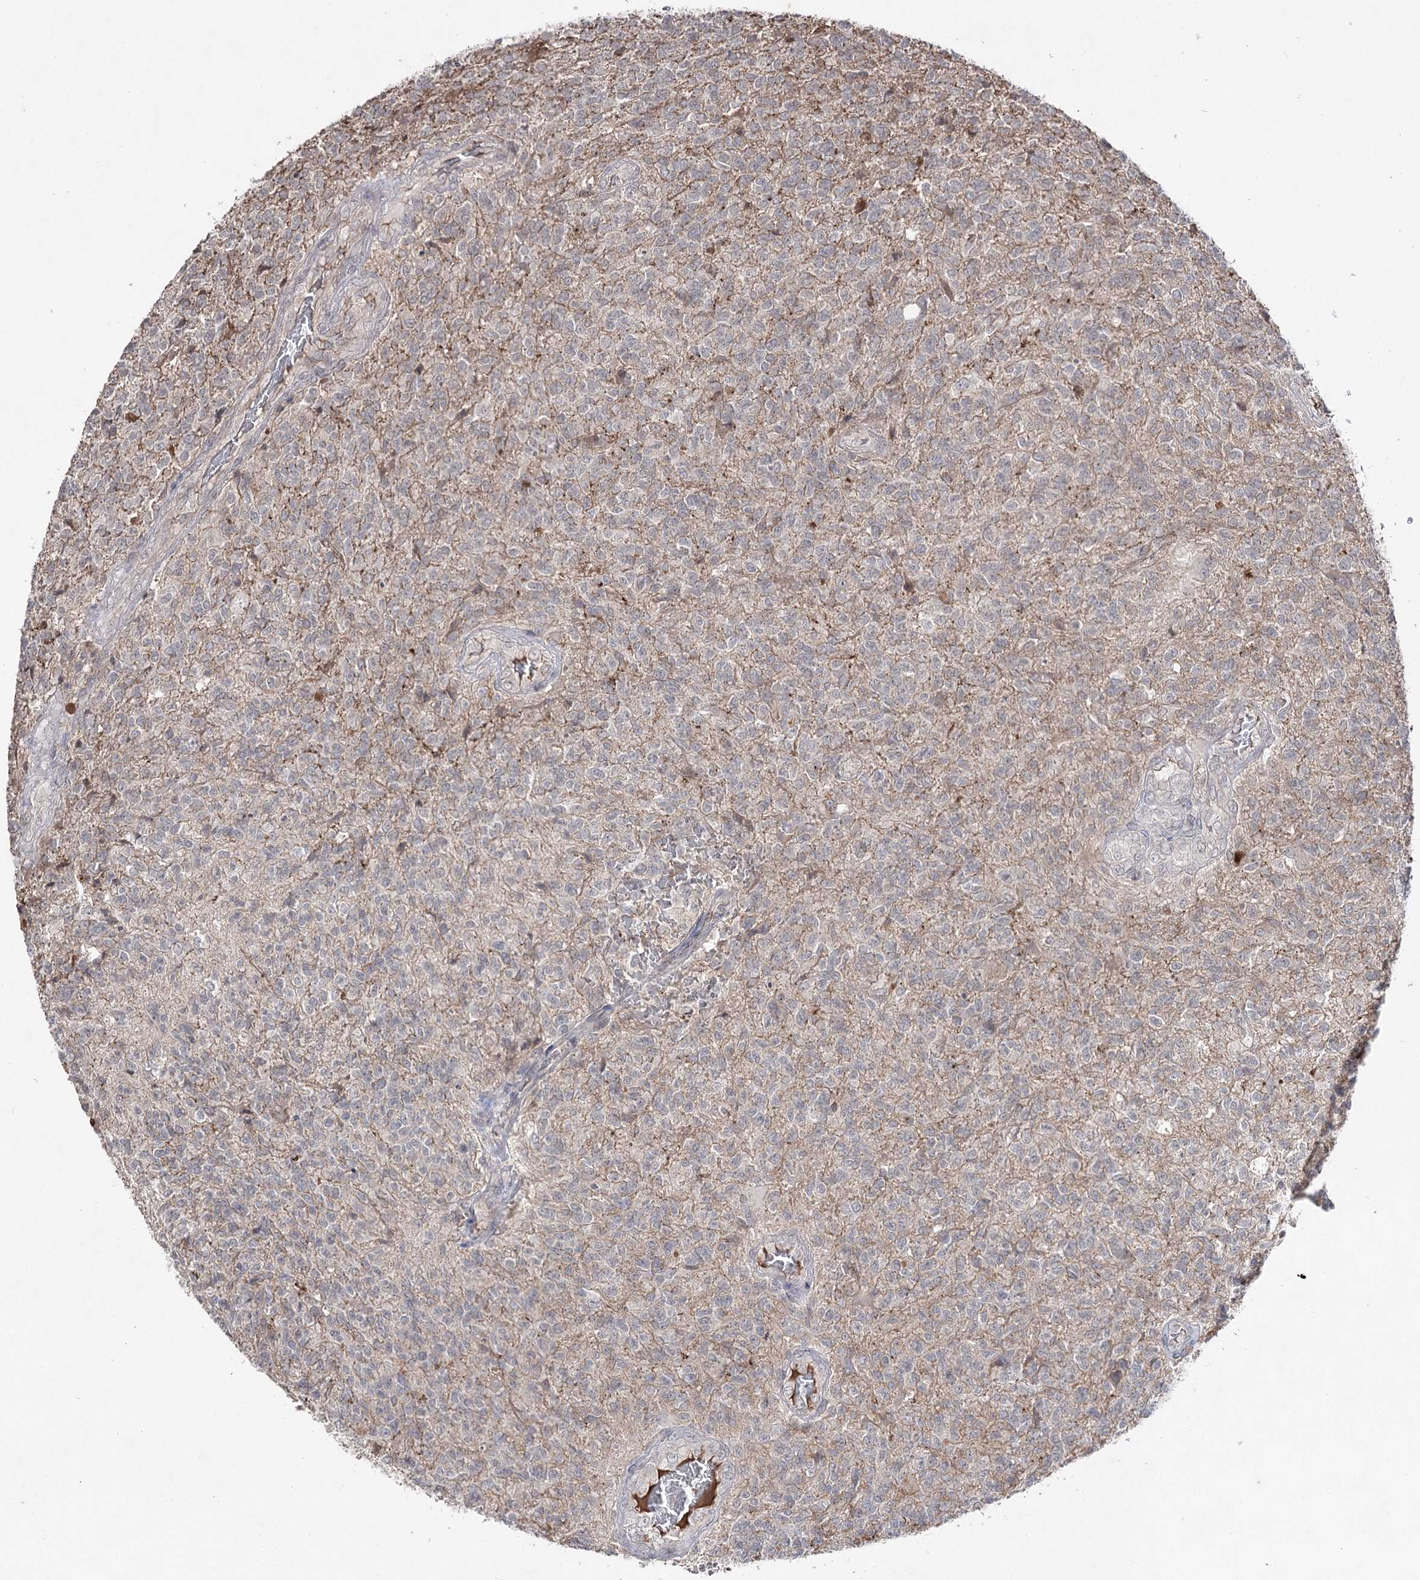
{"staining": {"intensity": "weak", "quantity": "<25%", "location": "cytoplasmic/membranous"}, "tissue": "glioma", "cell_type": "Tumor cells", "image_type": "cancer", "snomed": [{"axis": "morphology", "description": "Glioma, malignant, High grade"}, {"axis": "topography", "description": "Brain"}], "caption": "Tumor cells show no significant protein positivity in high-grade glioma (malignant). (DAB (3,3'-diaminobenzidine) immunohistochemistry with hematoxylin counter stain).", "gene": "SYNGR3", "patient": {"sex": "male", "age": 56}}